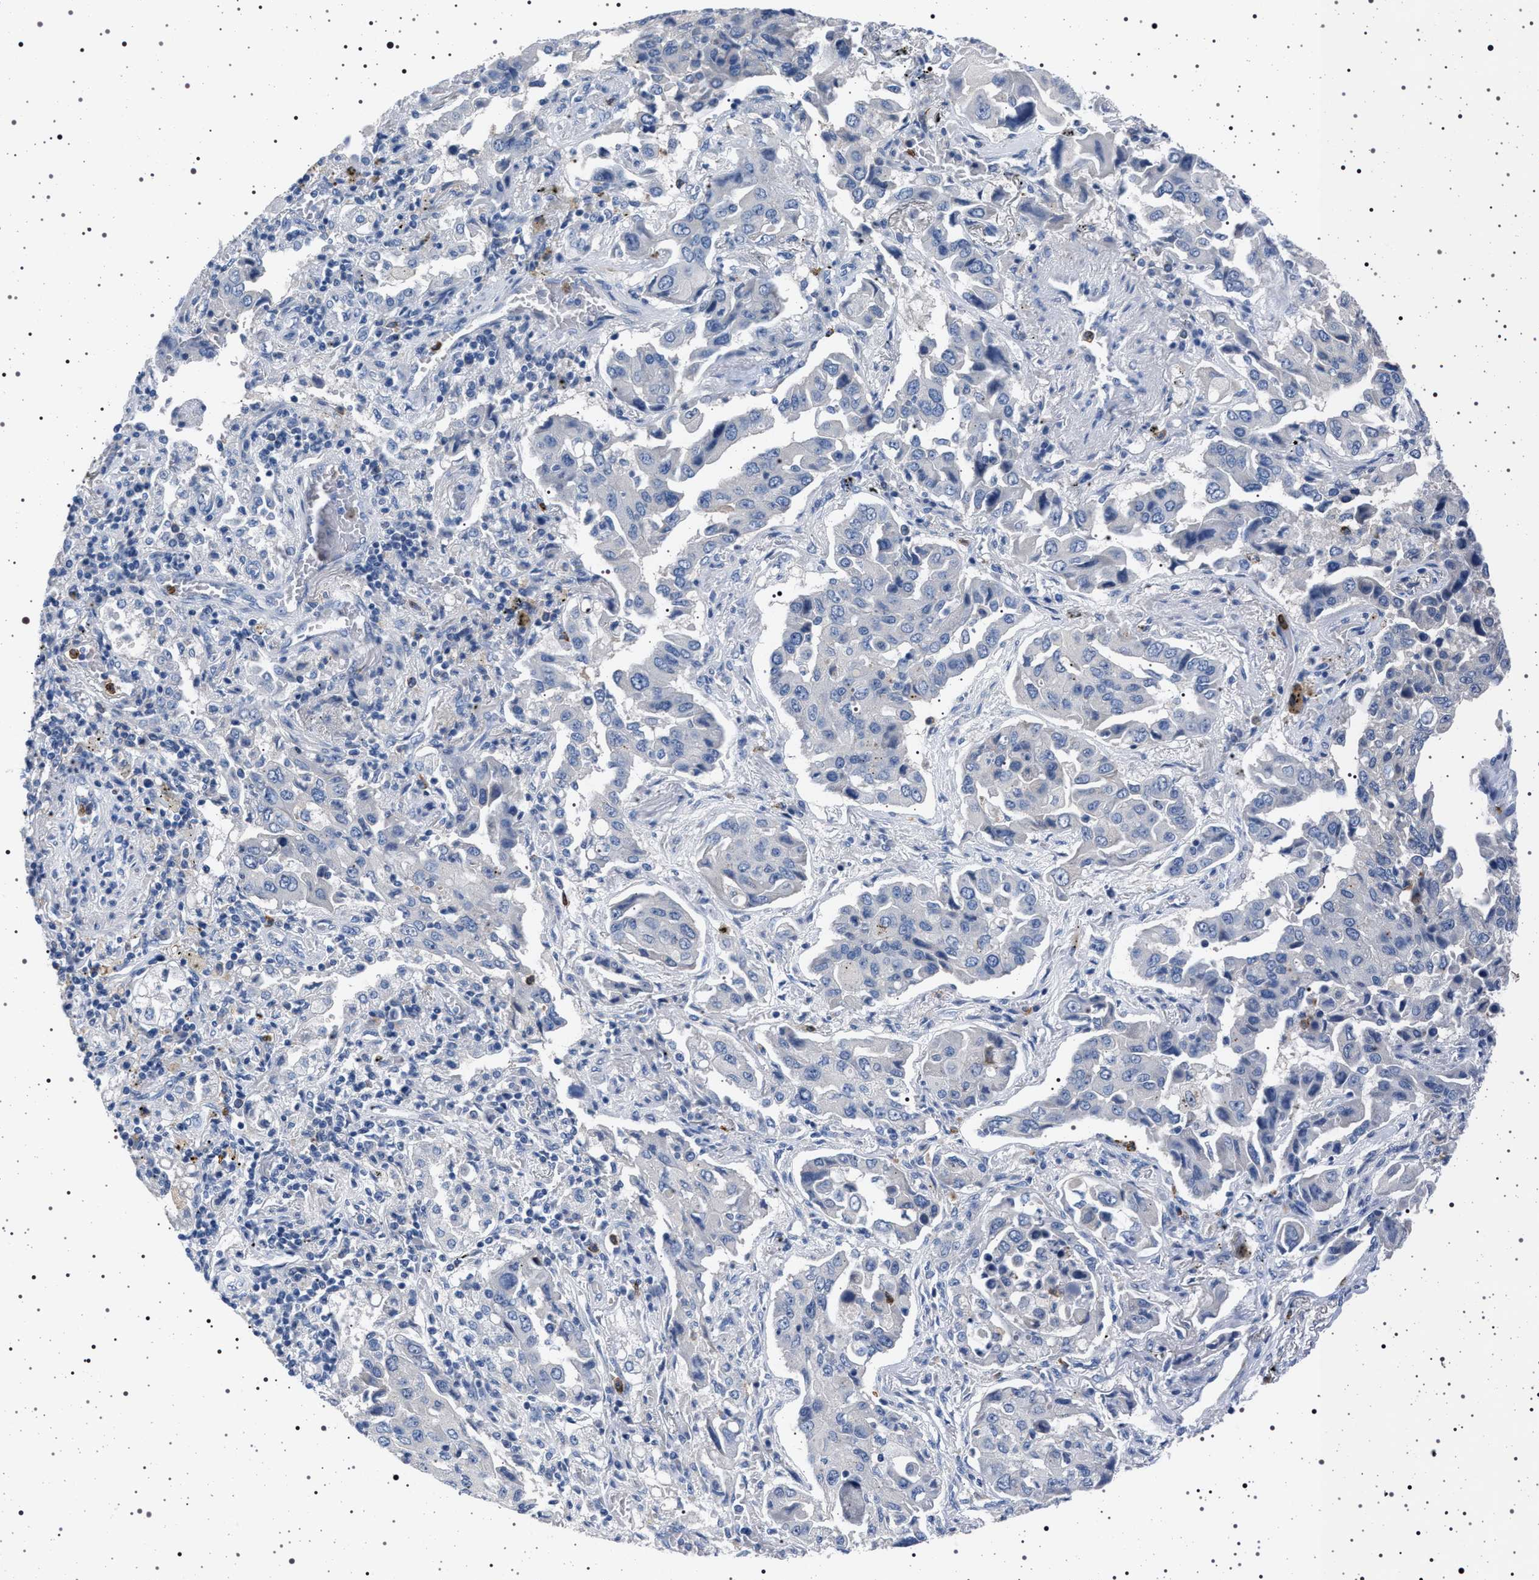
{"staining": {"intensity": "negative", "quantity": "none", "location": "none"}, "tissue": "lung cancer", "cell_type": "Tumor cells", "image_type": "cancer", "snomed": [{"axis": "morphology", "description": "Adenocarcinoma, NOS"}, {"axis": "topography", "description": "Lung"}], "caption": "Protein analysis of adenocarcinoma (lung) exhibits no significant expression in tumor cells. Nuclei are stained in blue.", "gene": "NAT9", "patient": {"sex": "female", "age": 65}}